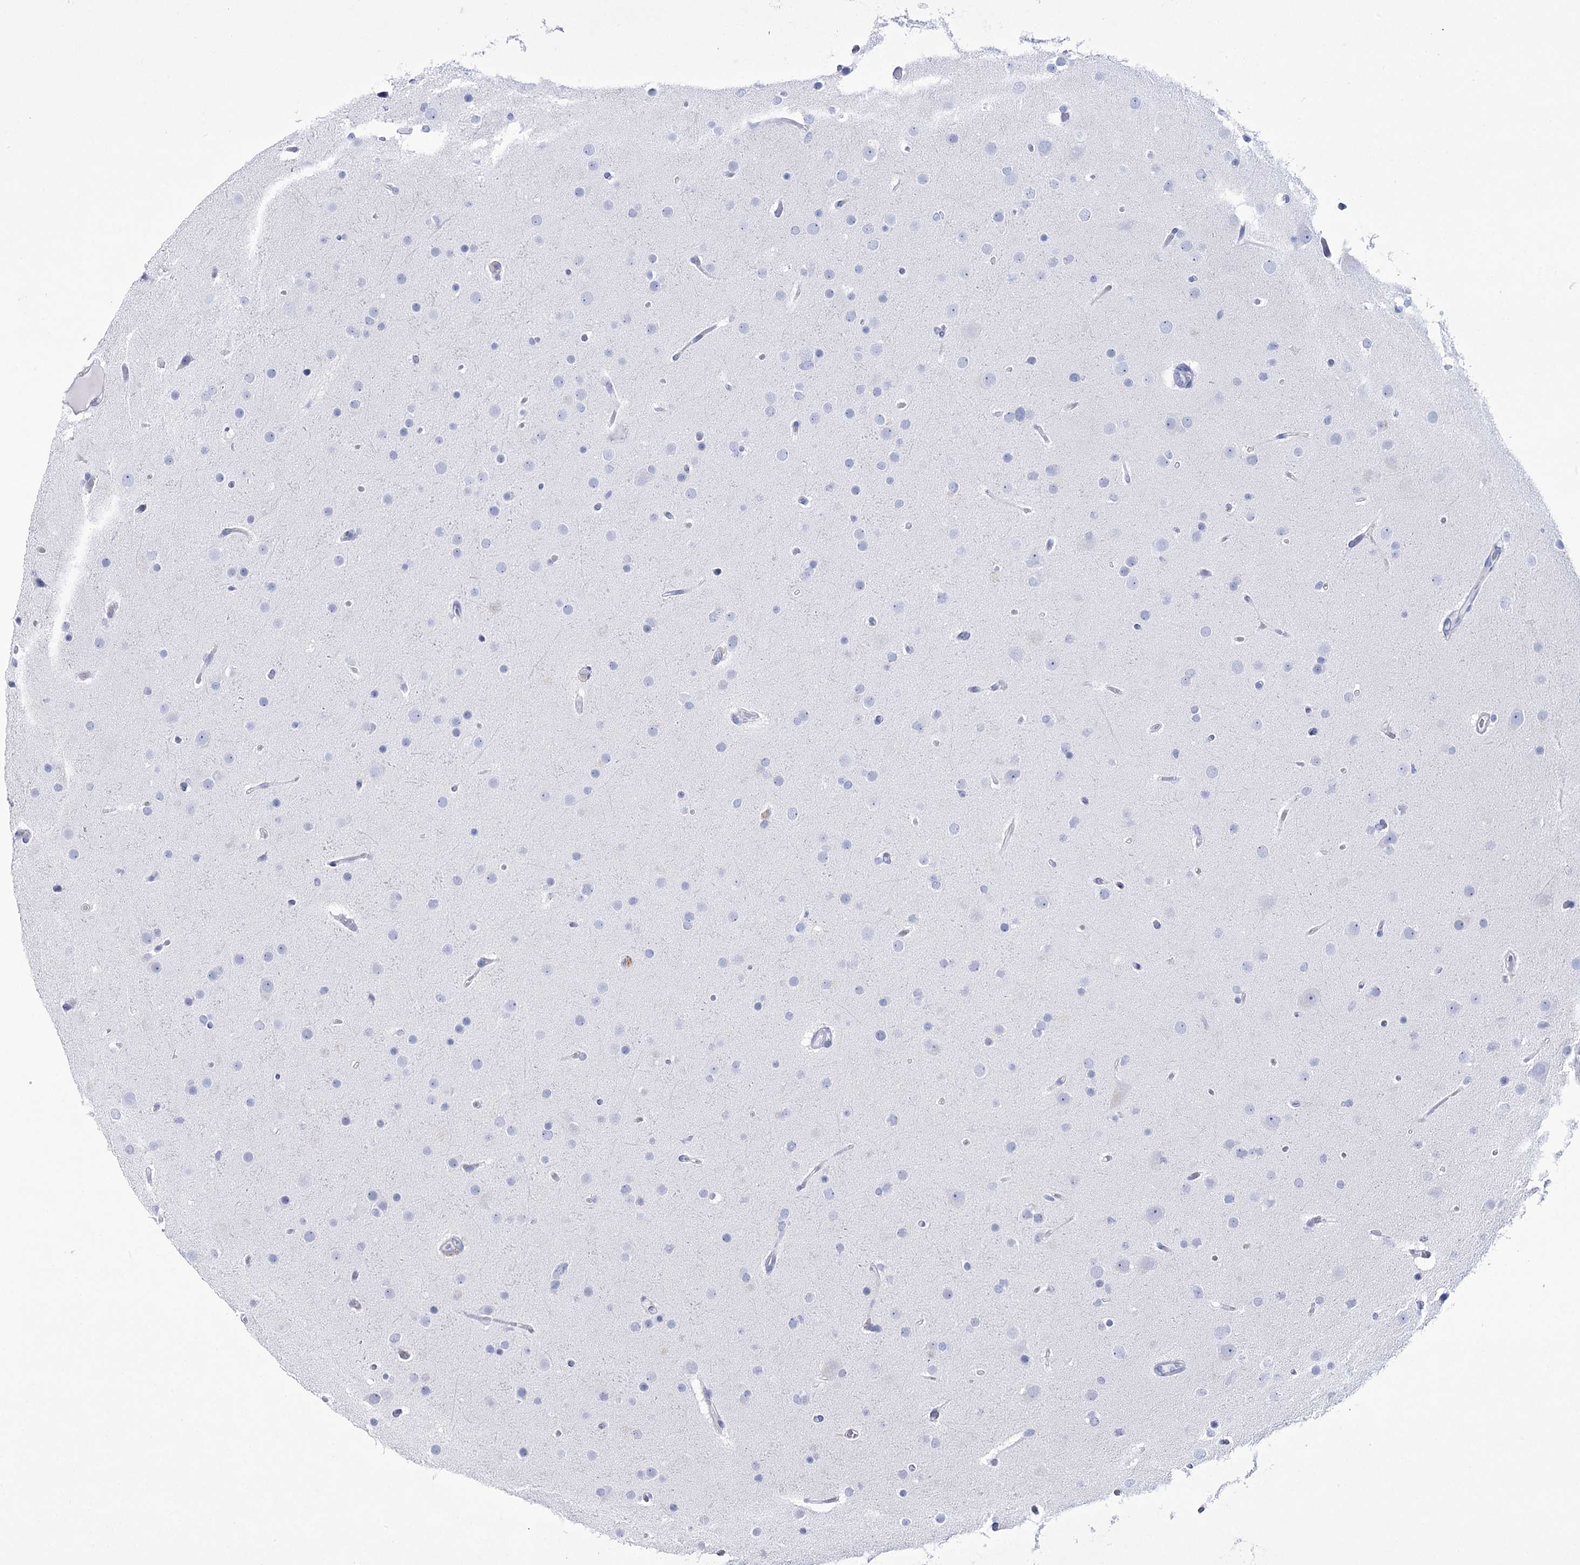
{"staining": {"intensity": "negative", "quantity": "none", "location": "none"}, "tissue": "glioma", "cell_type": "Tumor cells", "image_type": "cancer", "snomed": [{"axis": "morphology", "description": "Glioma, malignant, High grade"}, {"axis": "topography", "description": "Cerebral cortex"}], "caption": "High-grade glioma (malignant) stained for a protein using immunohistochemistry exhibits no staining tumor cells.", "gene": "RNF186", "patient": {"sex": "female", "age": 36}}